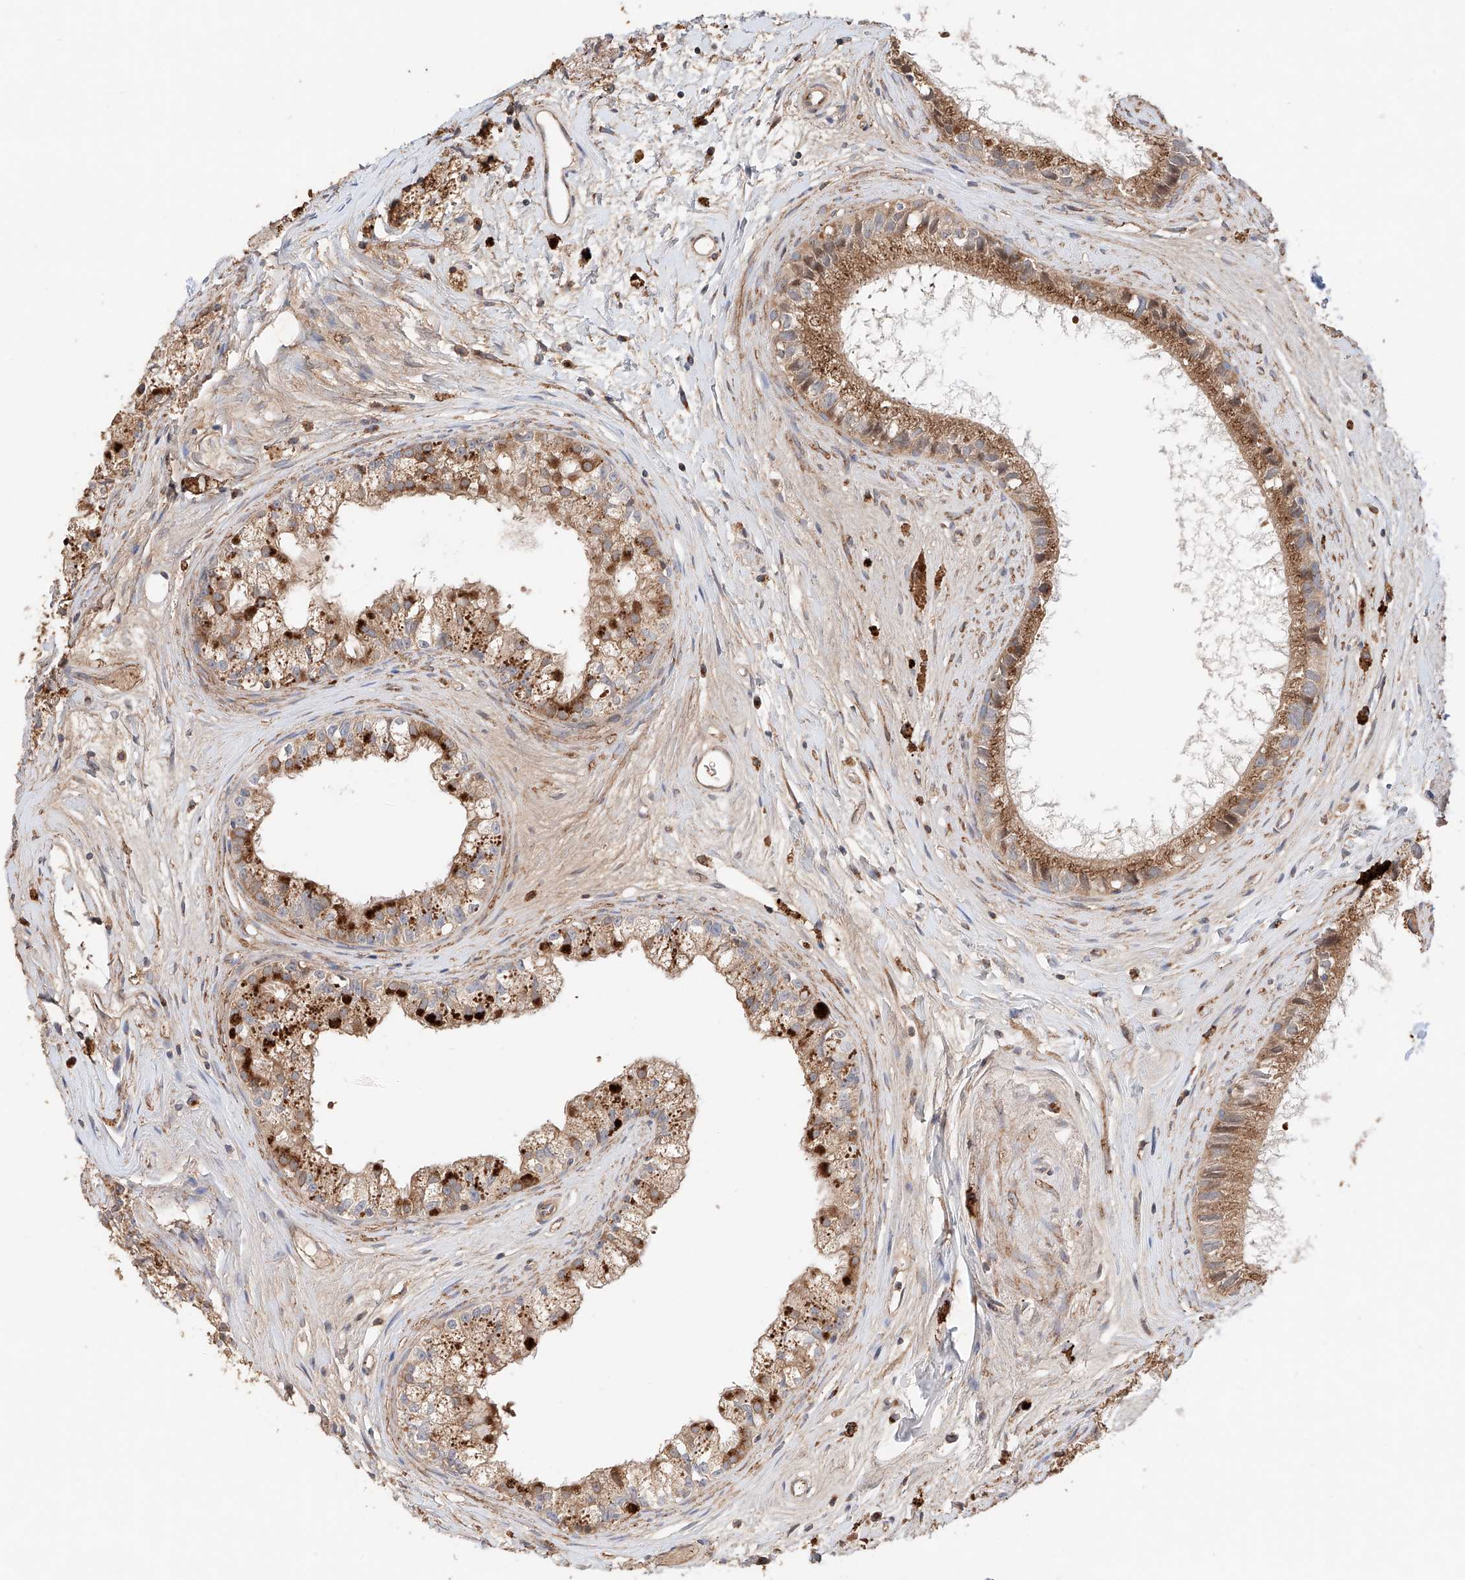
{"staining": {"intensity": "moderate", "quantity": ">75%", "location": "cytoplasmic/membranous"}, "tissue": "epididymis", "cell_type": "Glandular cells", "image_type": "normal", "snomed": [{"axis": "morphology", "description": "Normal tissue, NOS"}, {"axis": "topography", "description": "Epididymis"}], "caption": "Protein staining of normal epididymis shows moderate cytoplasmic/membranous expression in approximately >75% of glandular cells.", "gene": "MOSPD1", "patient": {"sex": "male", "age": 80}}